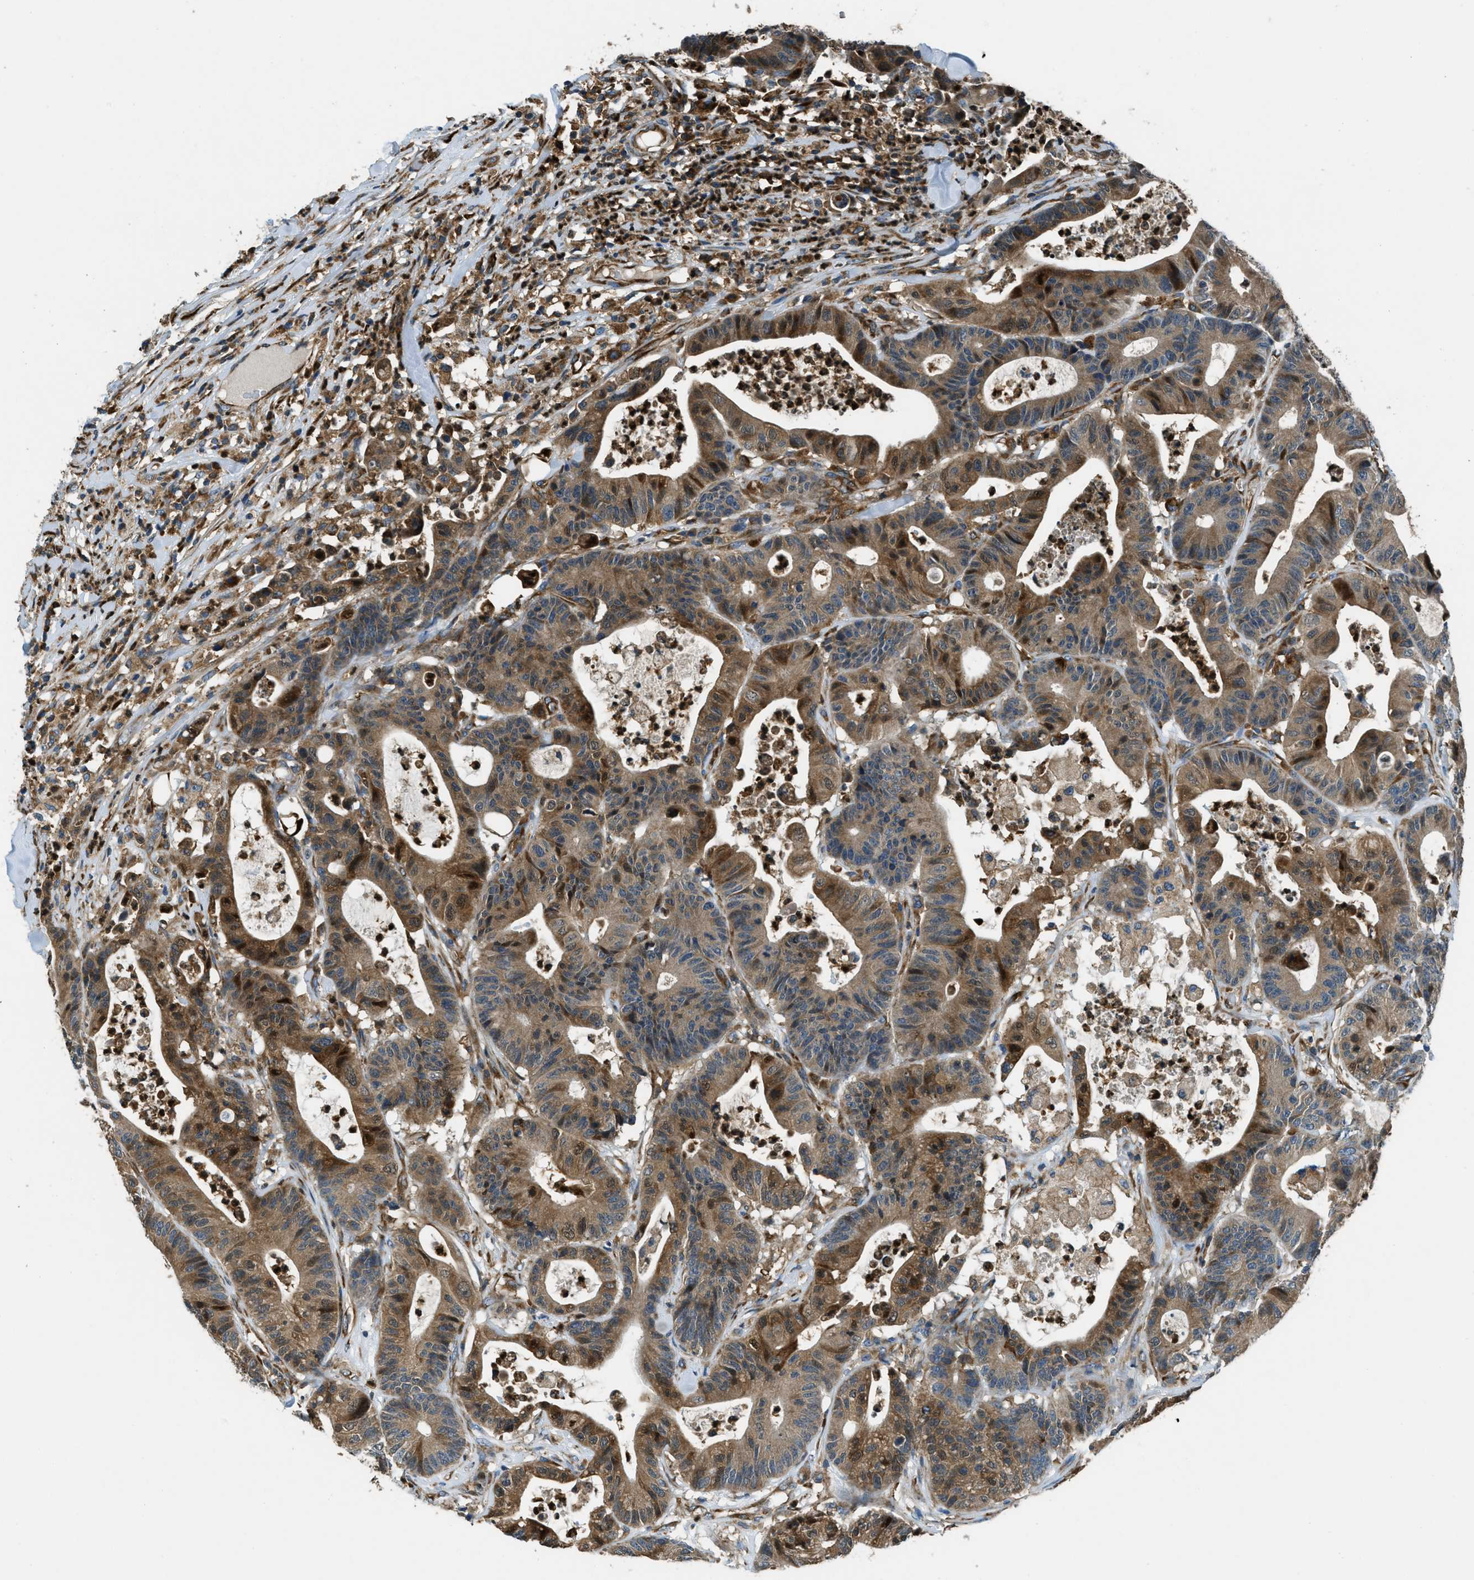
{"staining": {"intensity": "moderate", "quantity": ">75%", "location": "cytoplasmic/membranous"}, "tissue": "colorectal cancer", "cell_type": "Tumor cells", "image_type": "cancer", "snomed": [{"axis": "morphology", "description": "Adenocarcinoma, NOS"}, {"axis": "topography", "description": "Colon"}], "caption": "Moderate cytoplasmic/membranous staining is seen in approximately >75% of tumor cells in colorectal cancer (adenocarcinoma).", "gene": "GIMAP8", "patient": {"sex": "female", "age": 84}}